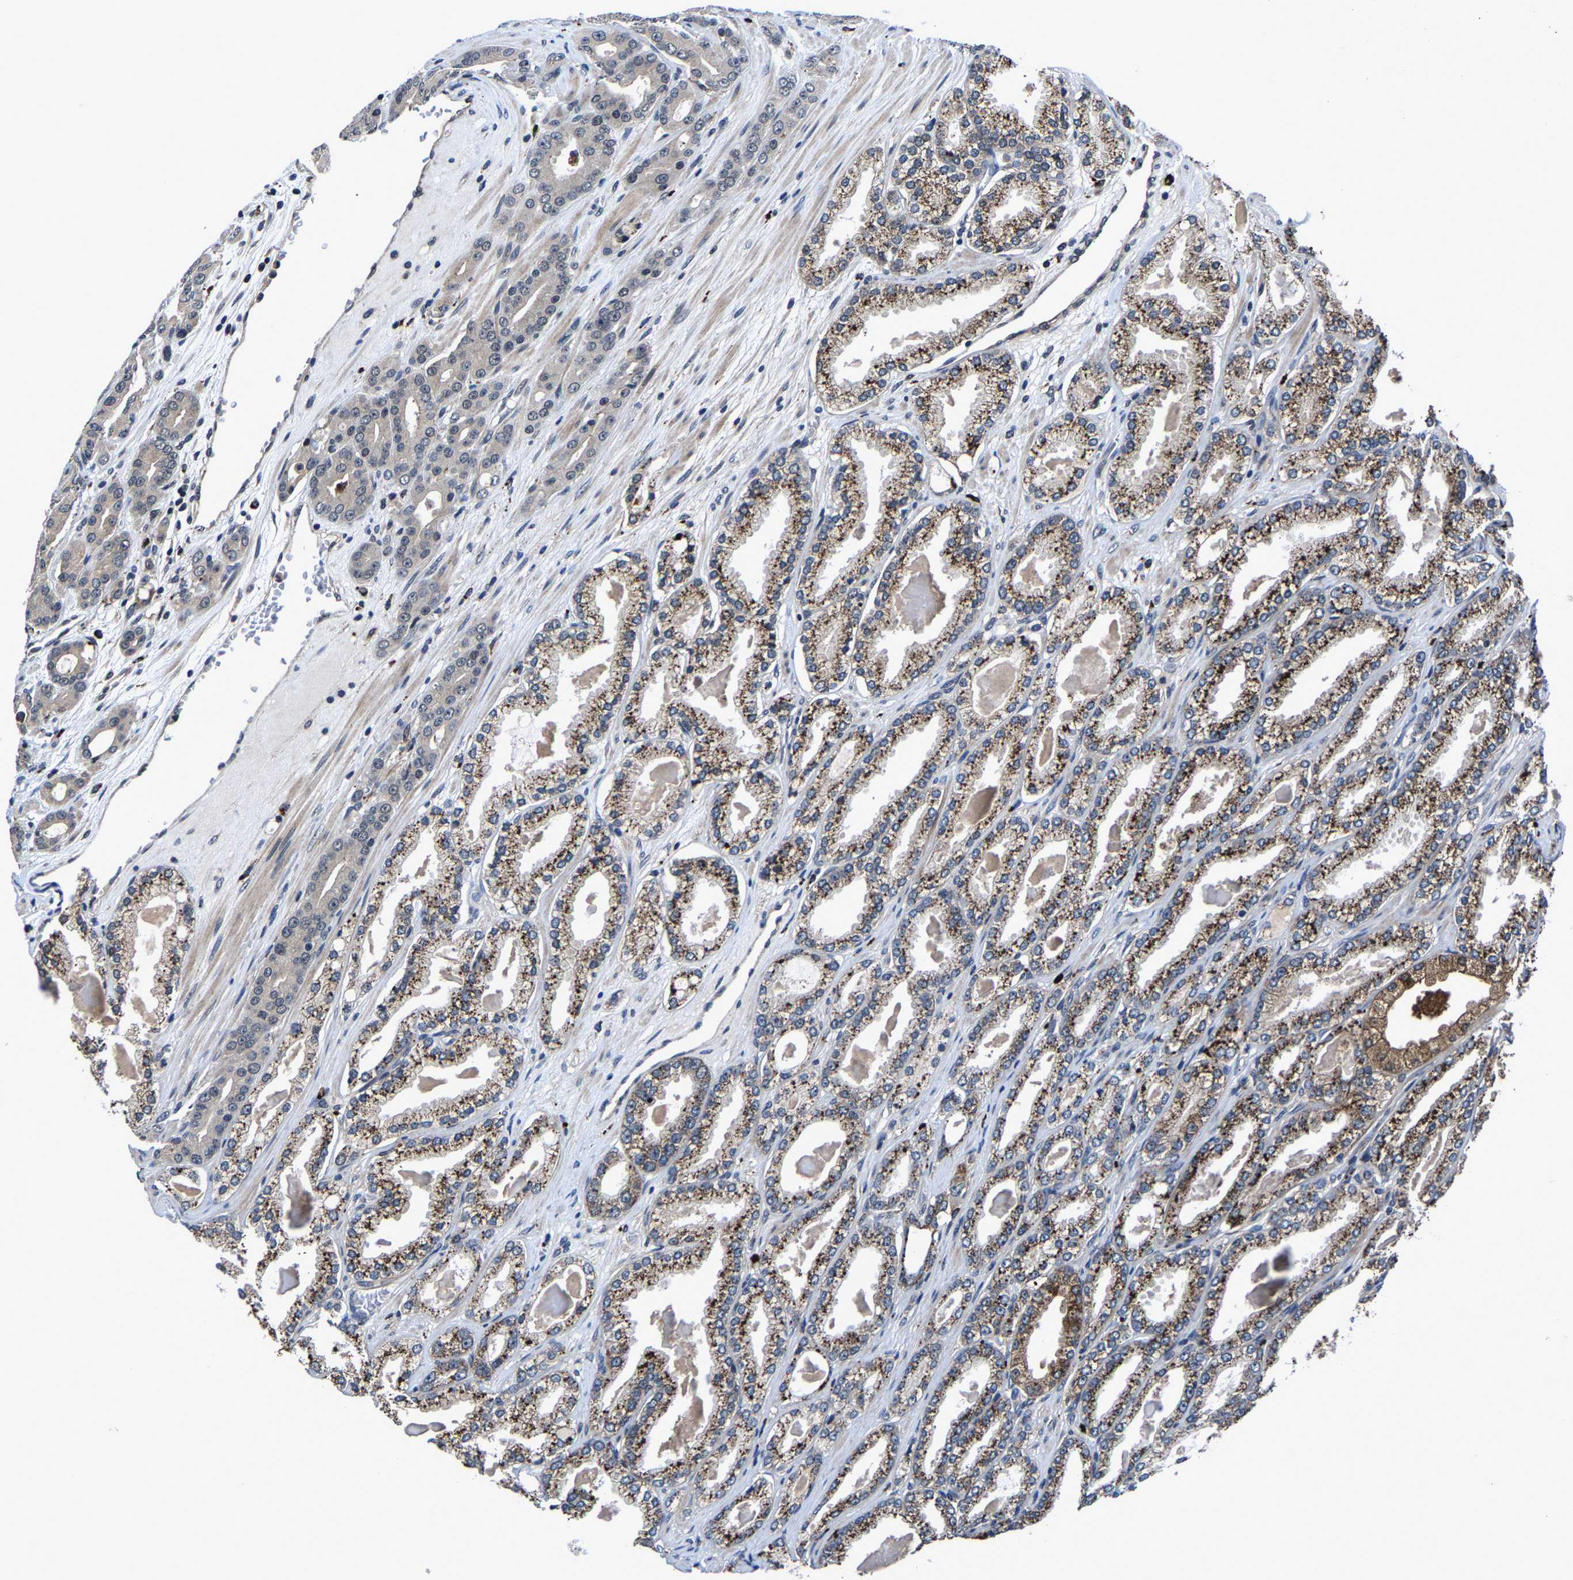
{"staining": {"intensity": "moderate", "quantity": ">75%", "location": "cytoplasmic/membranous"}, "tissue": "prostate cancer", "cell_type": "Tumor cells", "image_type": "cancer", "snomed": [{"axis": "morphology", "description": "Adenocarcinoma, High grade"}, {"axis": "topography", "description": "Prostate"}], "caption": "Immunohistochemical staining of human prostate cancer demonstrates moderate cytoplasmic/membranous protein positivity in approximately >75% of tumor cells.", "gene": "ZCCHC7", "patient": {"sex": "male", "age": 71}}